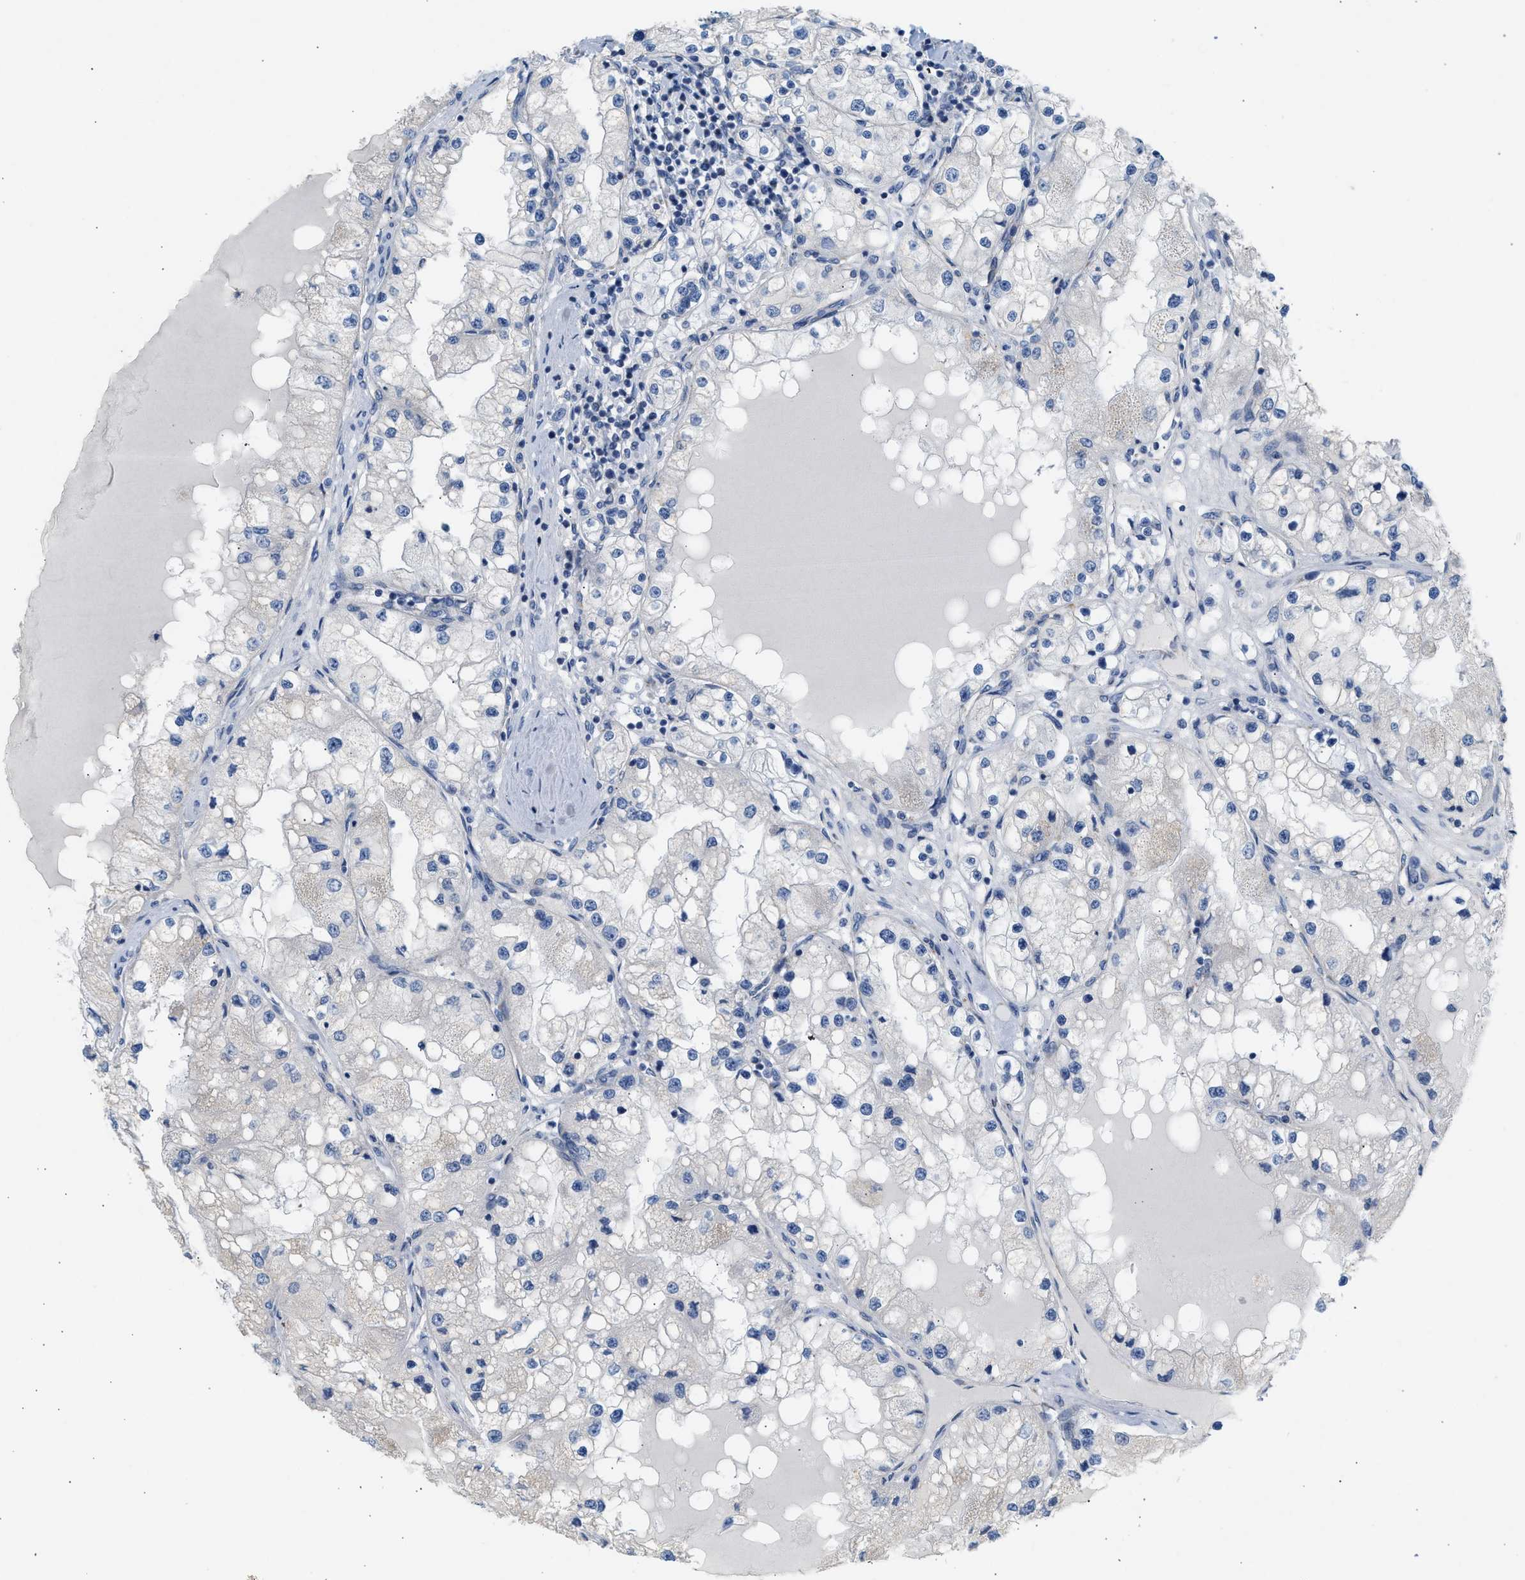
{"staining": {"intensity": "negative", "quantity": "none", "location": "none"}, "tissue": "renal cancer", "cell_type": "Tumor cells", "image_type": "cancer", "snomed": [{"axis": "morphology", "description": "Adenocarcinoma, NOS"}, {"axis": "topography", "description": "Kidney"}], "caption": "A histopathology image of human renal cancer is negative for staining in tumor cells. (Stains: DAB IHC with hematoxylin counter stain, Microscopy: brightfield microscopy at high magnification).", "gene": "NDUFS8", "patient": {"sex": "male", "age": 68}}